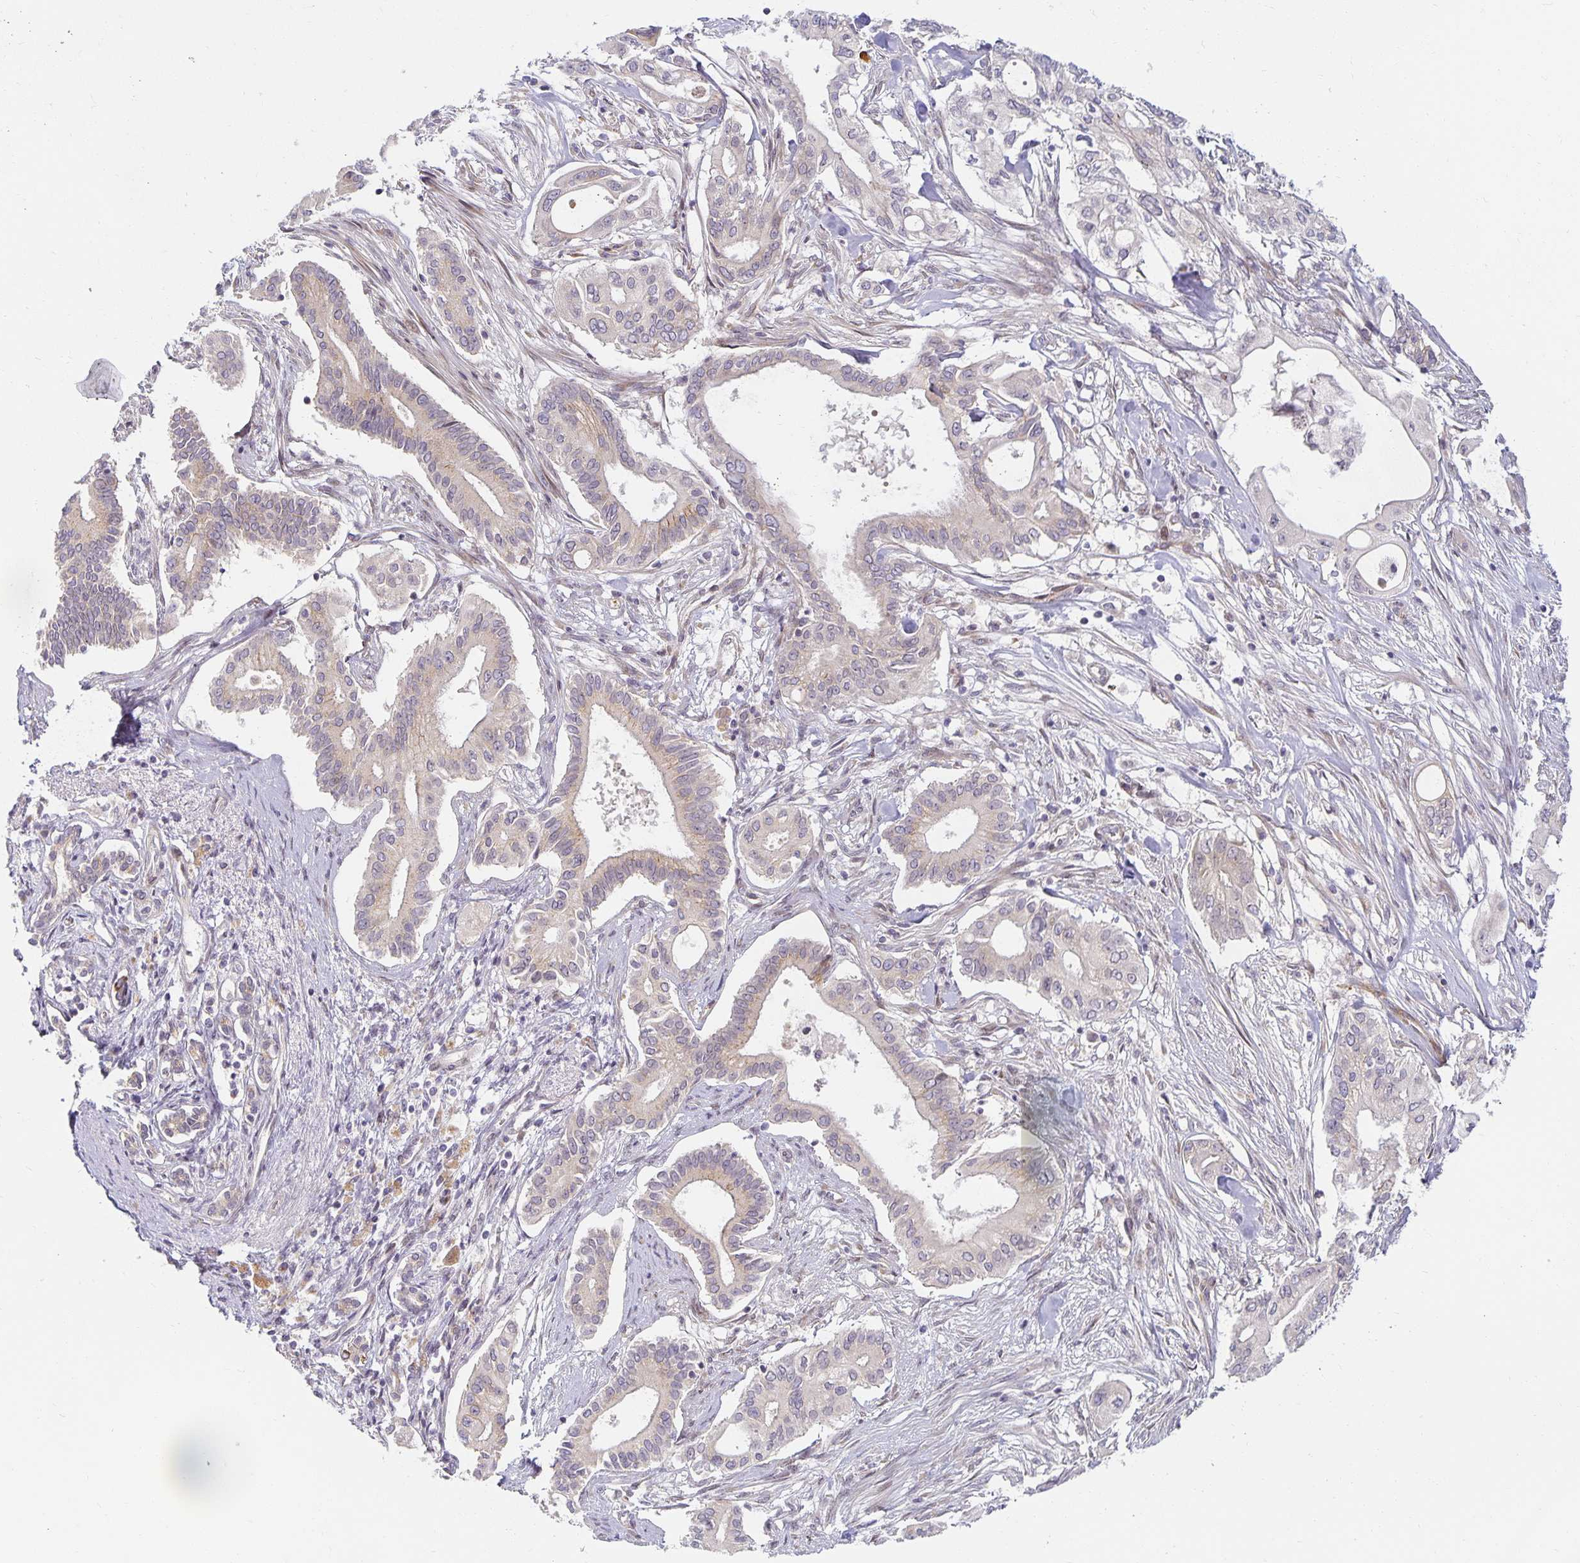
{"staining": {"intensity": "weak", "quantity": "<25%", "location": "cytoplasmic/membranous"}, "tissue": "pancreatic cancer", "cell_type": "Tumor cells", "image_type": "cancer", "snomed": [{"axis": "morphology", "description": "Adenocarcinoma, NOS"}, {"axis": "topography", "description": "Pancreas"}], "caption": "Human pancreatic cancer (adenocarcinoma) stained for a protein using IHC reveals no expression in tumor cells.", "gene": "EHF", "patient": {"sex": "female", "age": 68}}